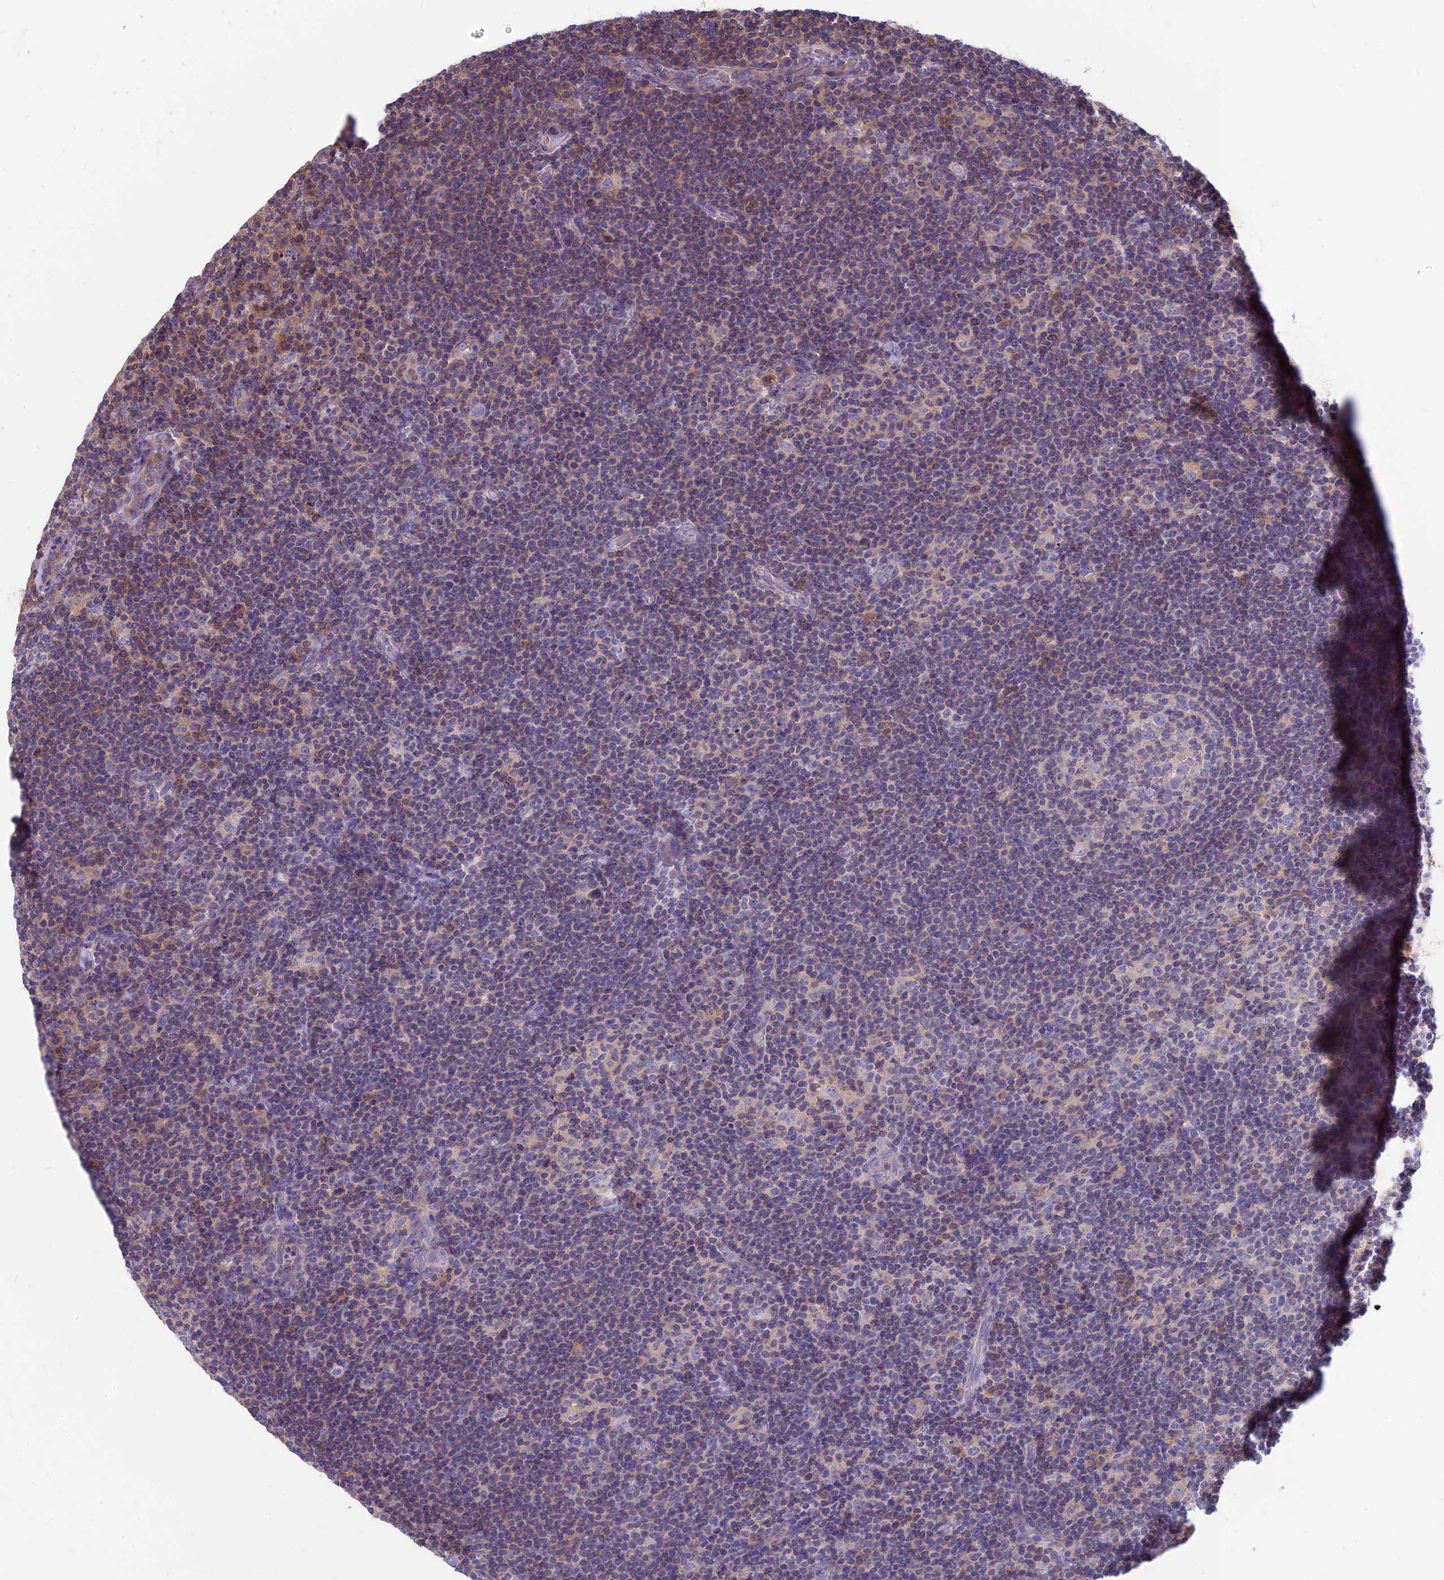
{"staining": {"intensity": "negative", "quantity": "none", "location": "none"}, "tissue": "lymphoma", "cell_type": "Tumor cells", "image_type": "cancer", "snomed": [{"axis": "morphology", "description": "Hodgkin's disease, NOS"}, {"axis": "topography", "description": "Lymph node"}], "caption": "Tumor cells are negative for brown protein staining in lymphoma.", "gene": "CDAN1", "patient": {"sex": "female", "age": 57}}